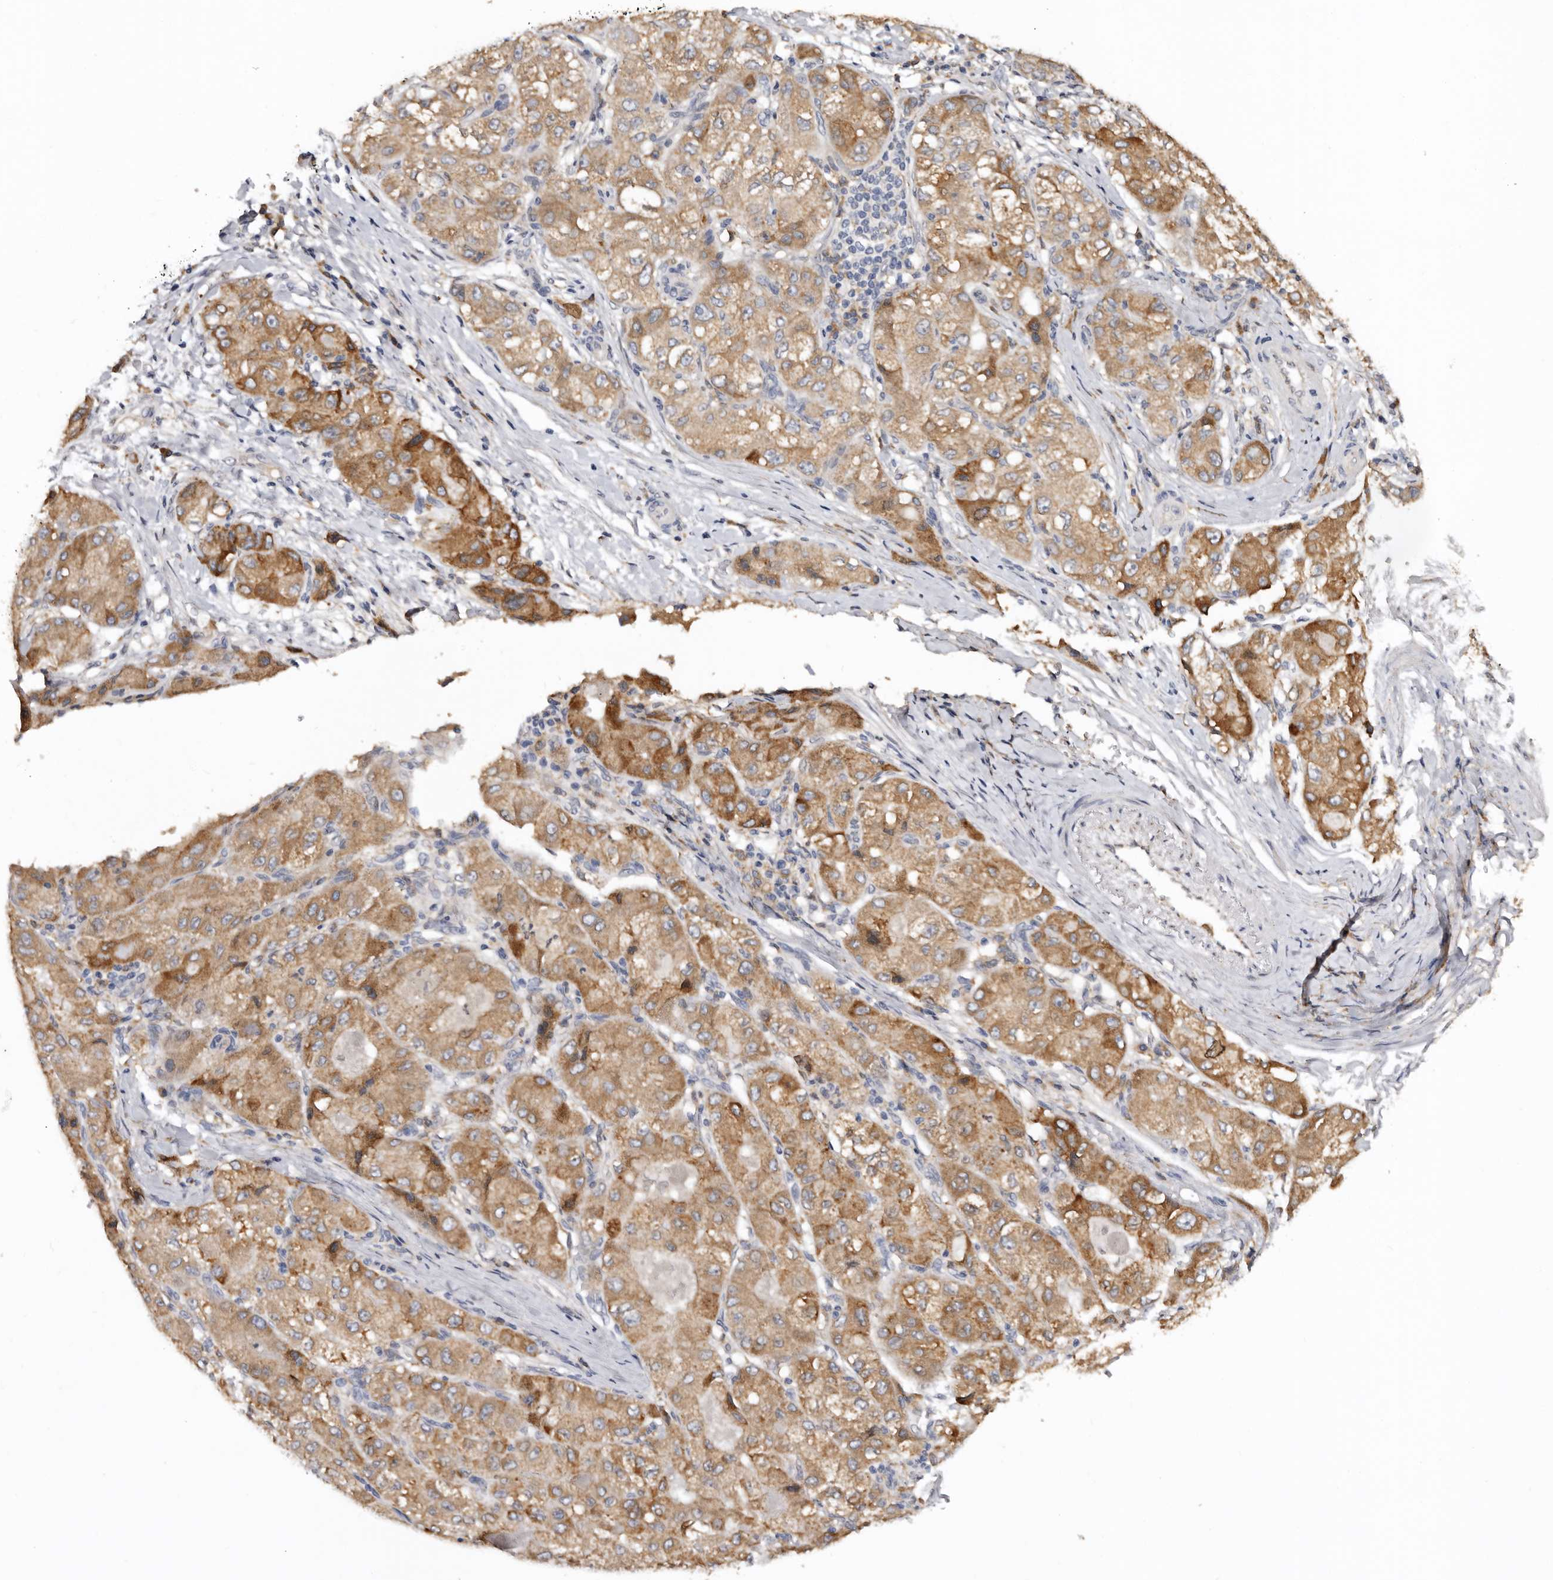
{"staining": {"intensity": "moderate", "quantity": ">75%", "location": "cytoplasmic/membranous"}, "tissue": "liver cancer", "cell_type": "Tumor cells", "image_type": "cancer", "snomed": [{"axis": "morphology", "description": "Carcinoma, Hepatocellular, NOS"}, {"axis": "topography", "description": "Liver"}], "caption": "Protein staining shows moderate cytoplasmic/membranous expression in approximately >75% of tumor cells in liver cancer (hepatocellular carcinoma). (DAB (3,3'-diaminobenzidine) IHC, brown staining for protein, blue staining for nuclei).", "gene": "INKA2", "patient": {"sex": "male", "age": 80}}